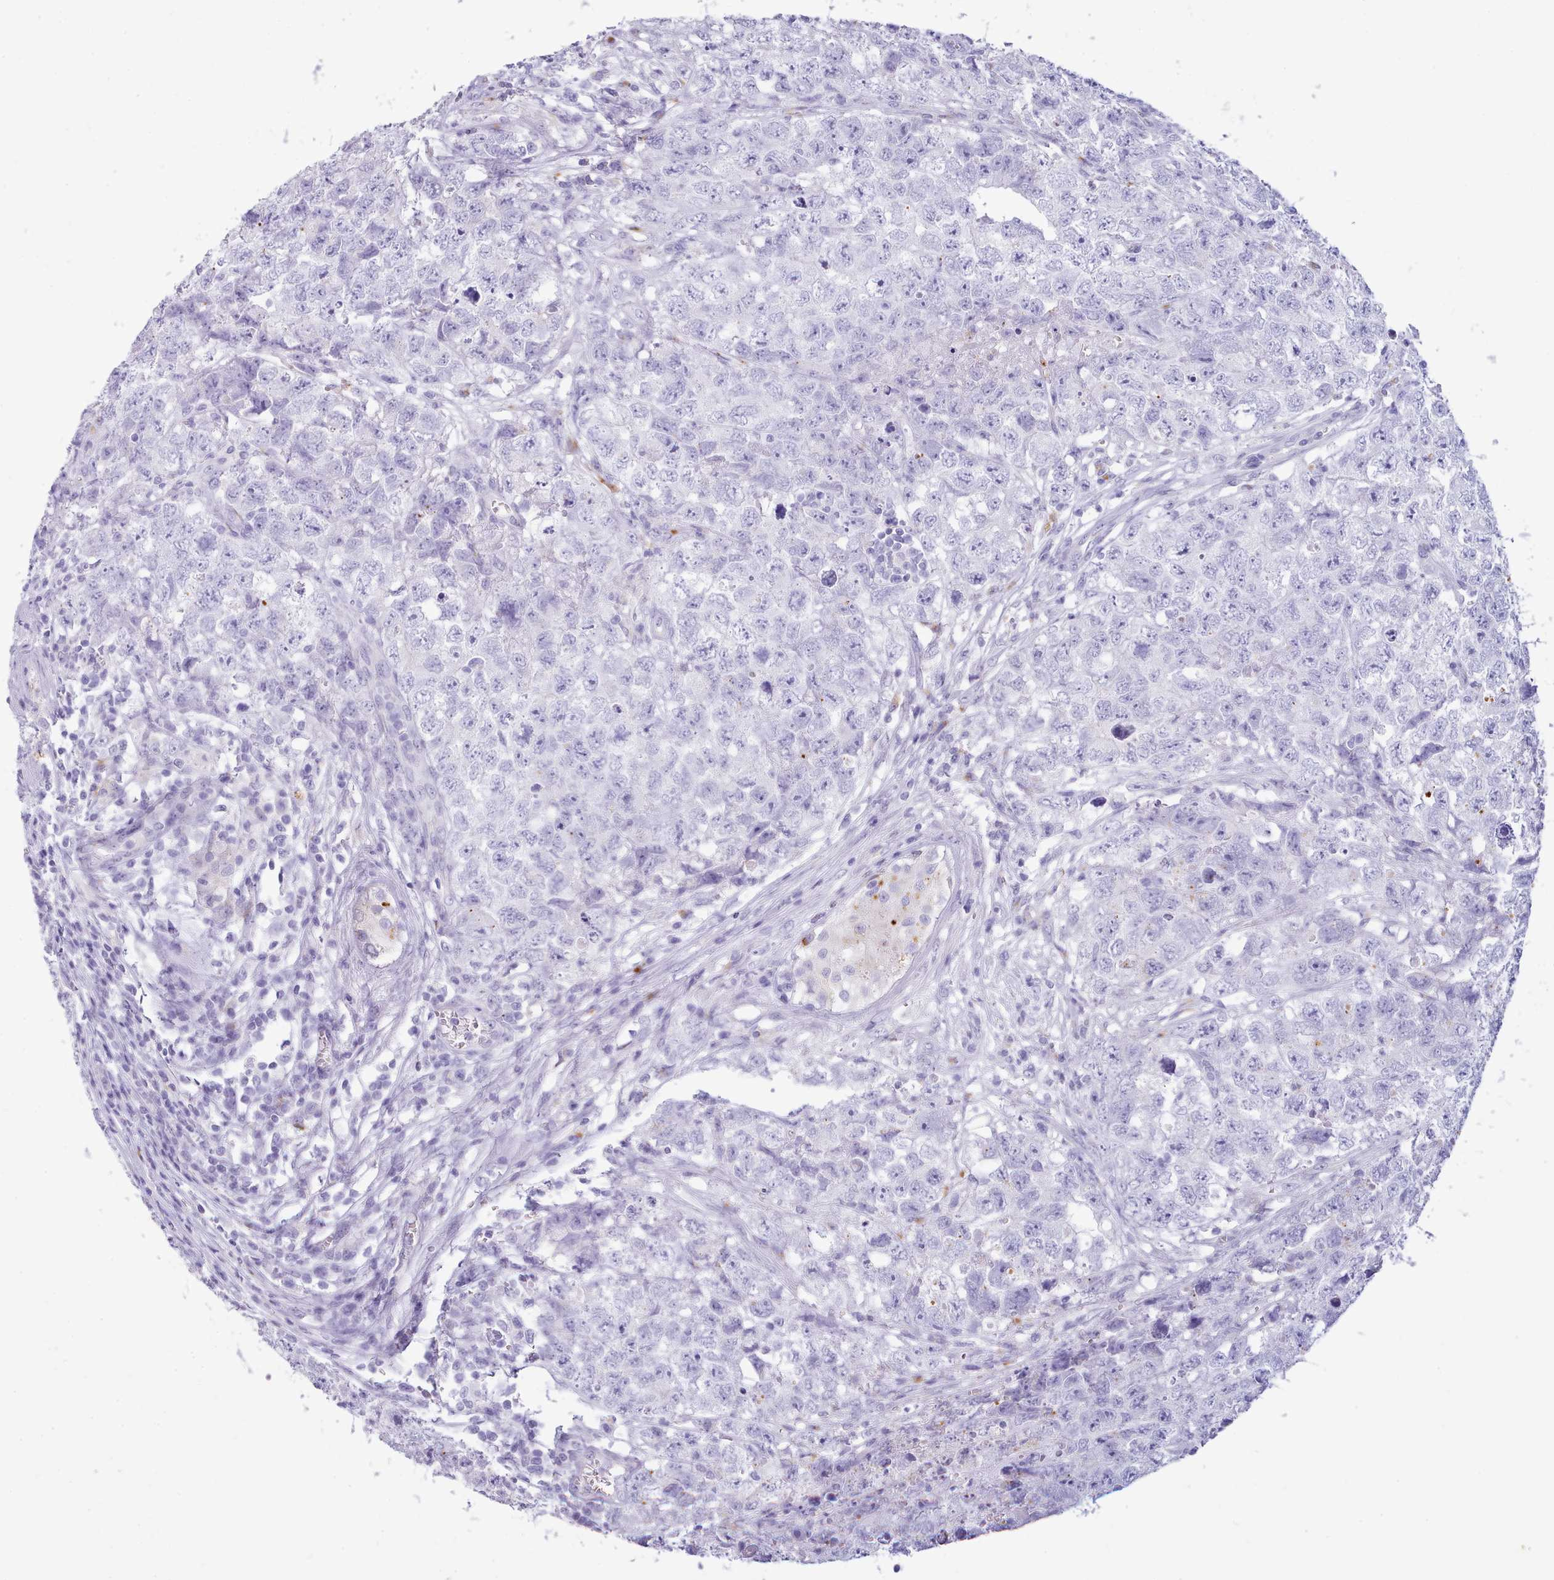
{"staining": {"intensity": "negative", "quantity": "none", "location": "none"}, "tissue": "testis cancer", "cell_type": "Tumor cells", "image_type": "cancer", "snomed": [{"axis": "morphology", "description": "Carcinoma, Embryonal, NOS"}, {"axis": "topography", "description": "Testis"}], "caption": "An immunohistochemistry (IHC) histopathology image of testis cancer is shown. There is no staining in tumor cells of testis cancer.", "gene": "GAA", "patient": {"sex": "male", "age": 22}}